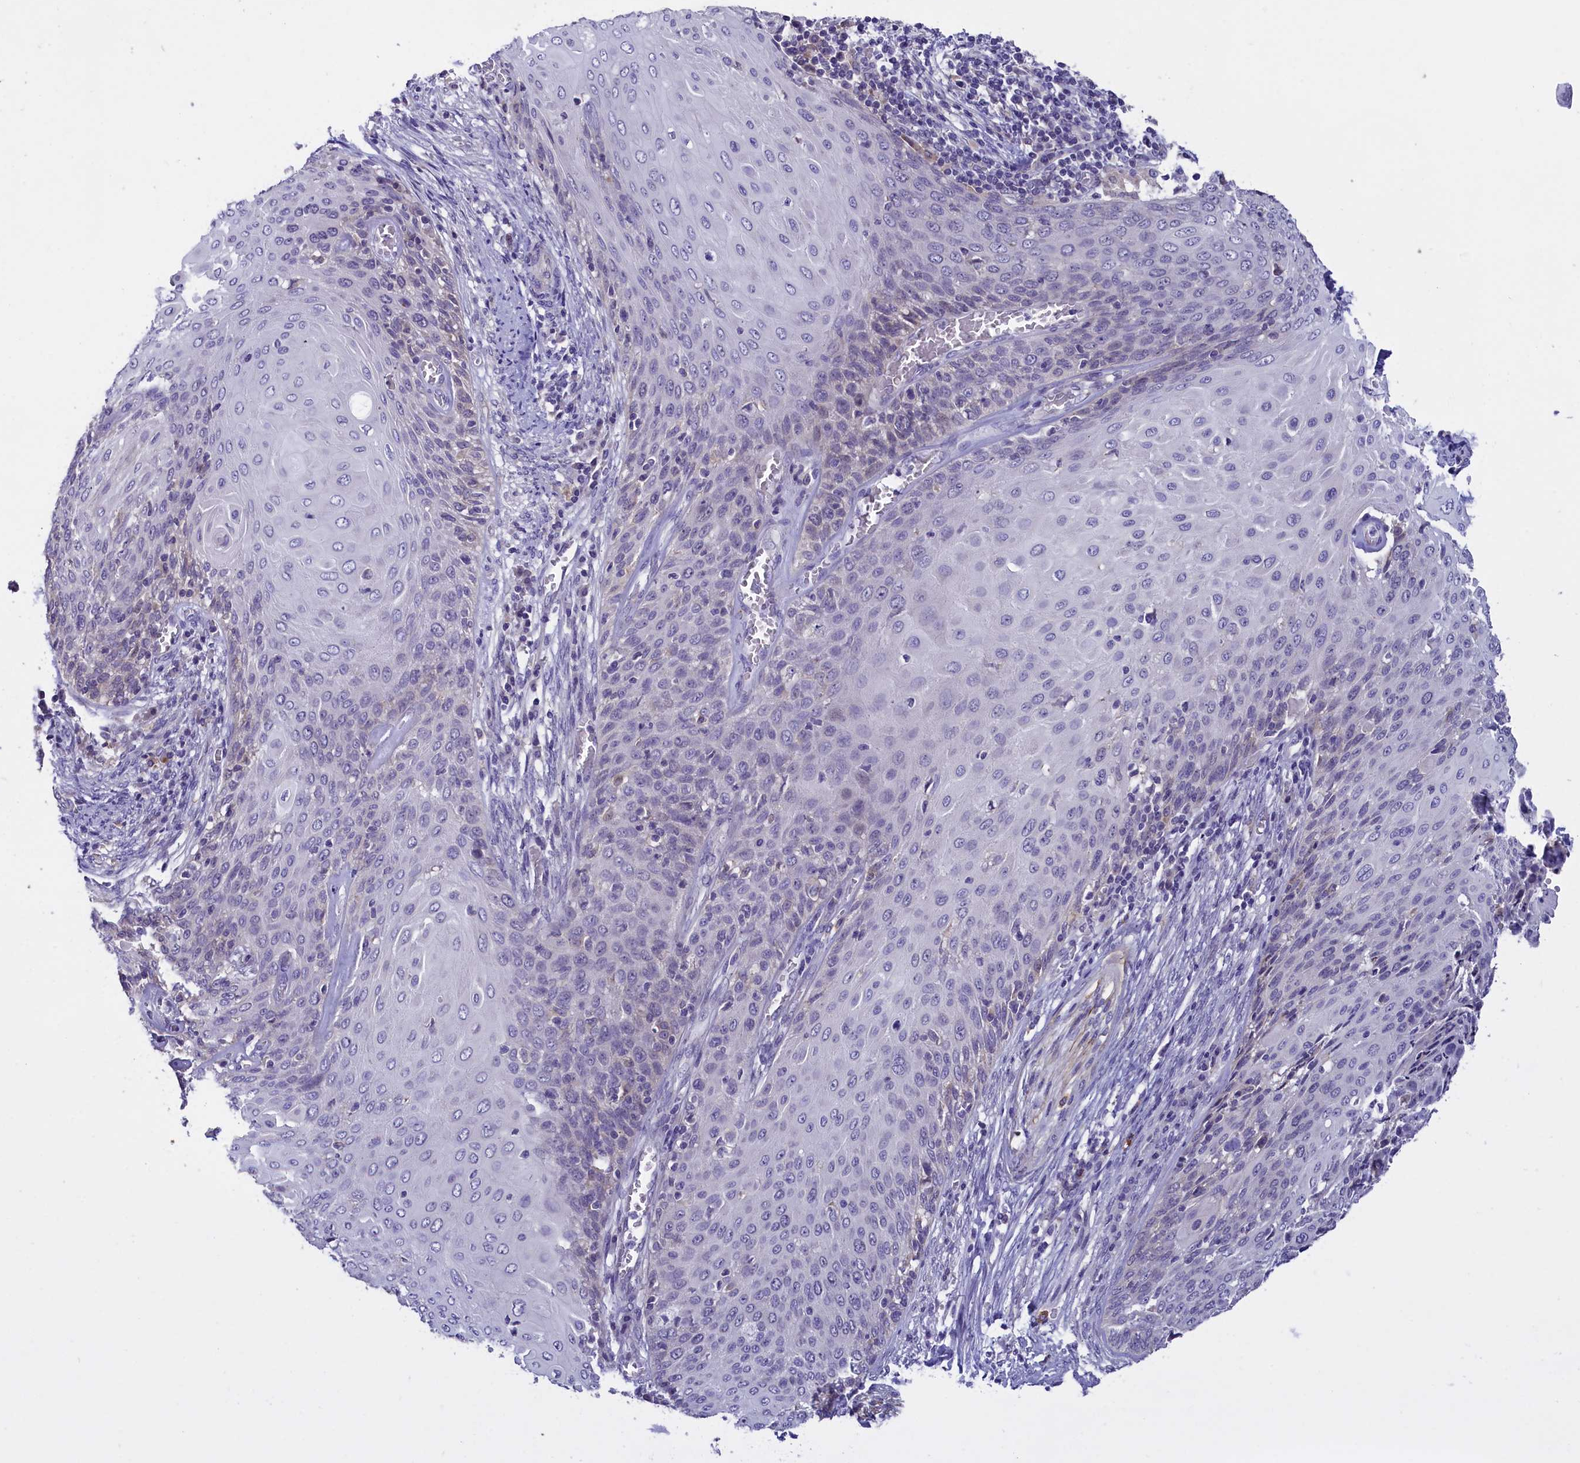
{"staining": {"intensity": "negative", "quantity": "none", "location": "none"}, "tissue": "cervical cancer", "cell_type": "Tumor cells", "image_type": "cancer", "snomed": [{"axis": "morphology", "description": "Squamous cell carcinoma, NOS"}, {"axis": "topography", "description": "Cervix"}], "caption": "This is an immunohistochemistry (IHC) micrograph of cervical cancer. There is no positivity in tumor cells.", "gene": "ENPP6", "patient": {"sex": "female", "age": 39}}